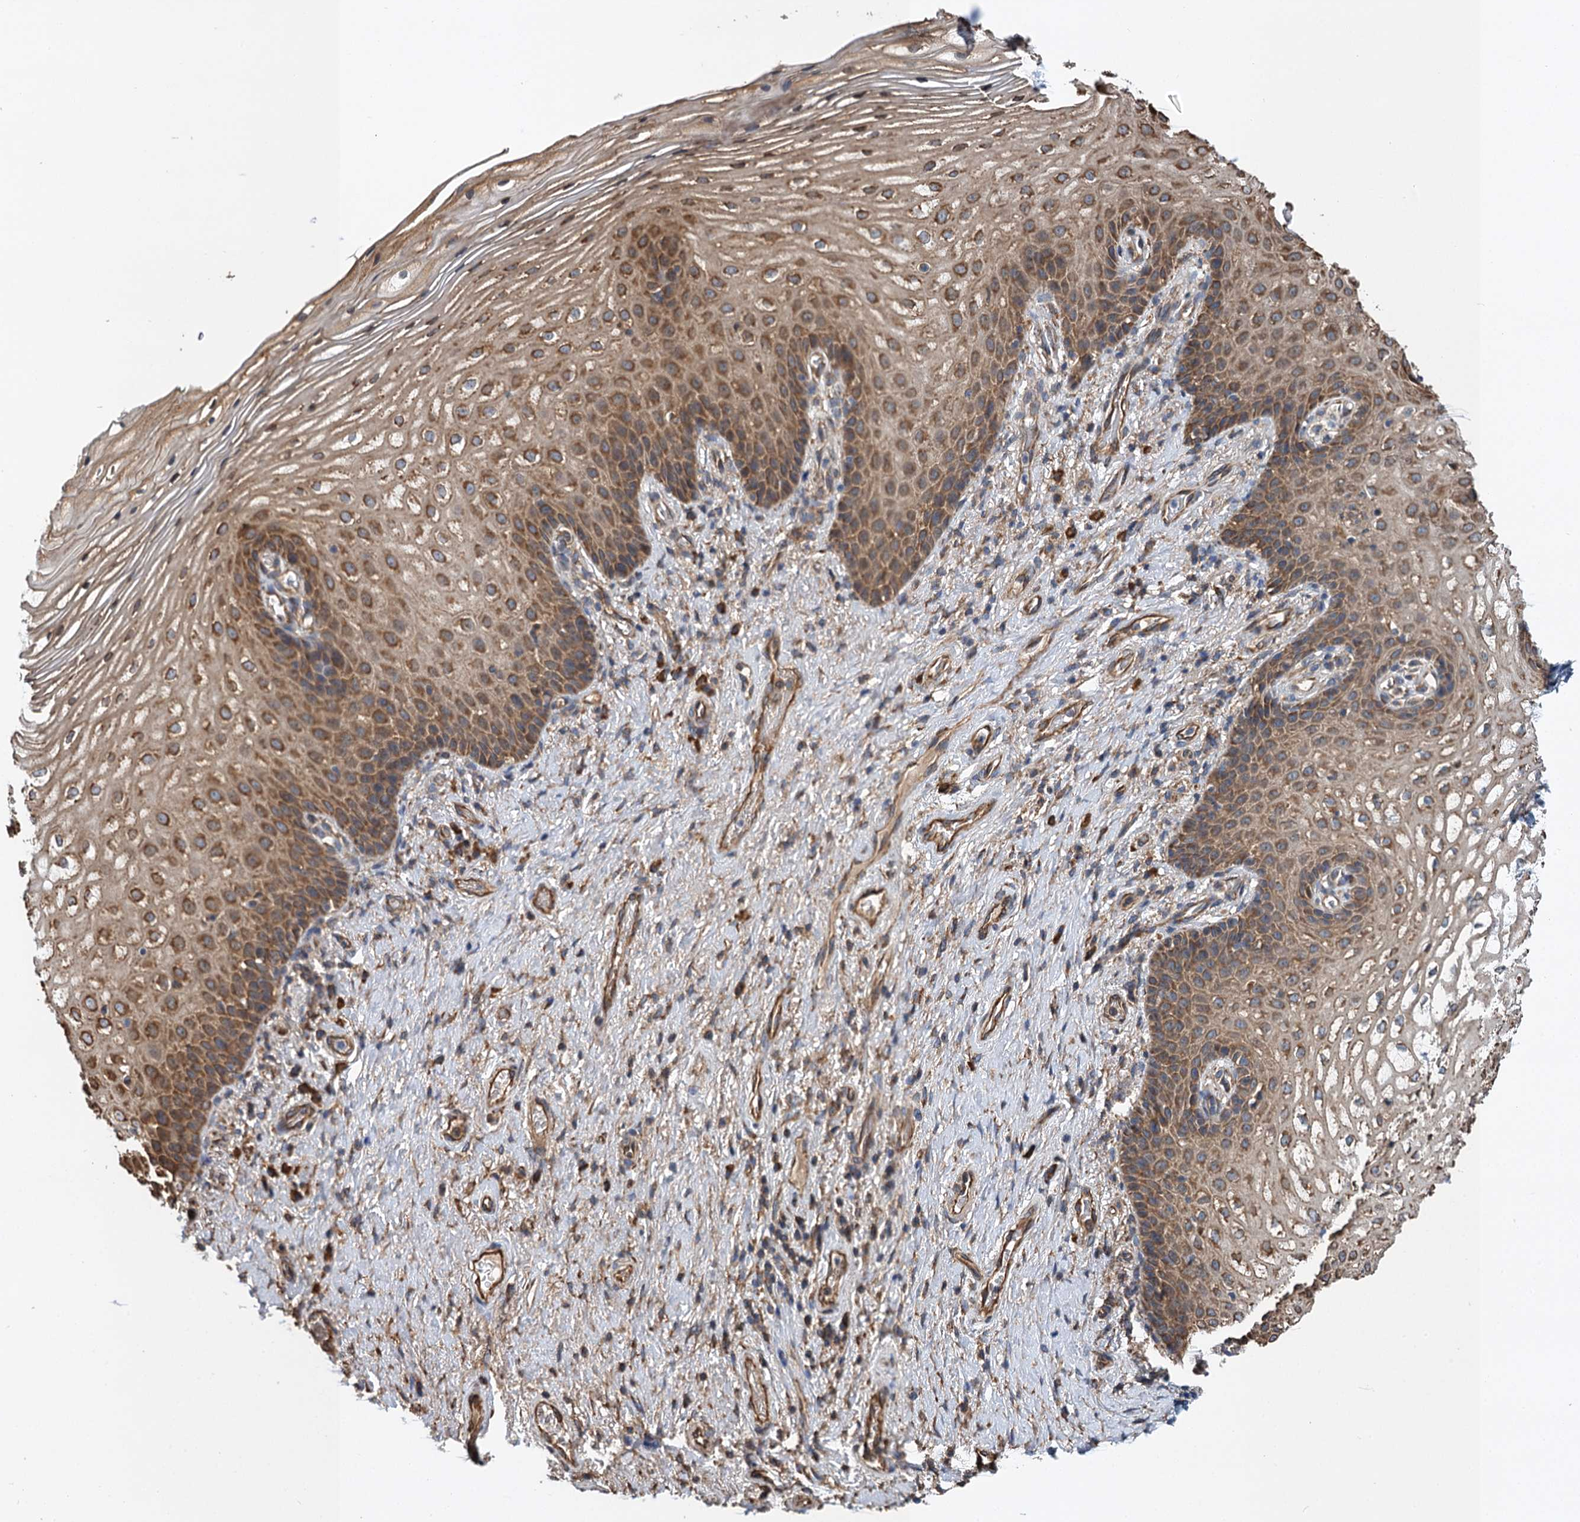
{"staining": {"intensity": "moderate", "quantity": ">75%", "location": "cytoplasmic/membranous"}, "tissue": "vagina", "cell_type": "Squamous epithelial cells", "image_type": "normal", "snomed": [{"axis": "morphology", "description": "Normal tissue, NOS"}, {"axis": "topography", "description": "Vagina"}], "caption": "This micrograph displays benign vagina stained with IHC to label a protein in brown. The cytoplasmic/membranous of squamous epithelial cells show moderate positivity for the protein. Nuclei are counter-stained blue.", "gene": "LINS1", "patient": {"sex": "female", "age": 60}}